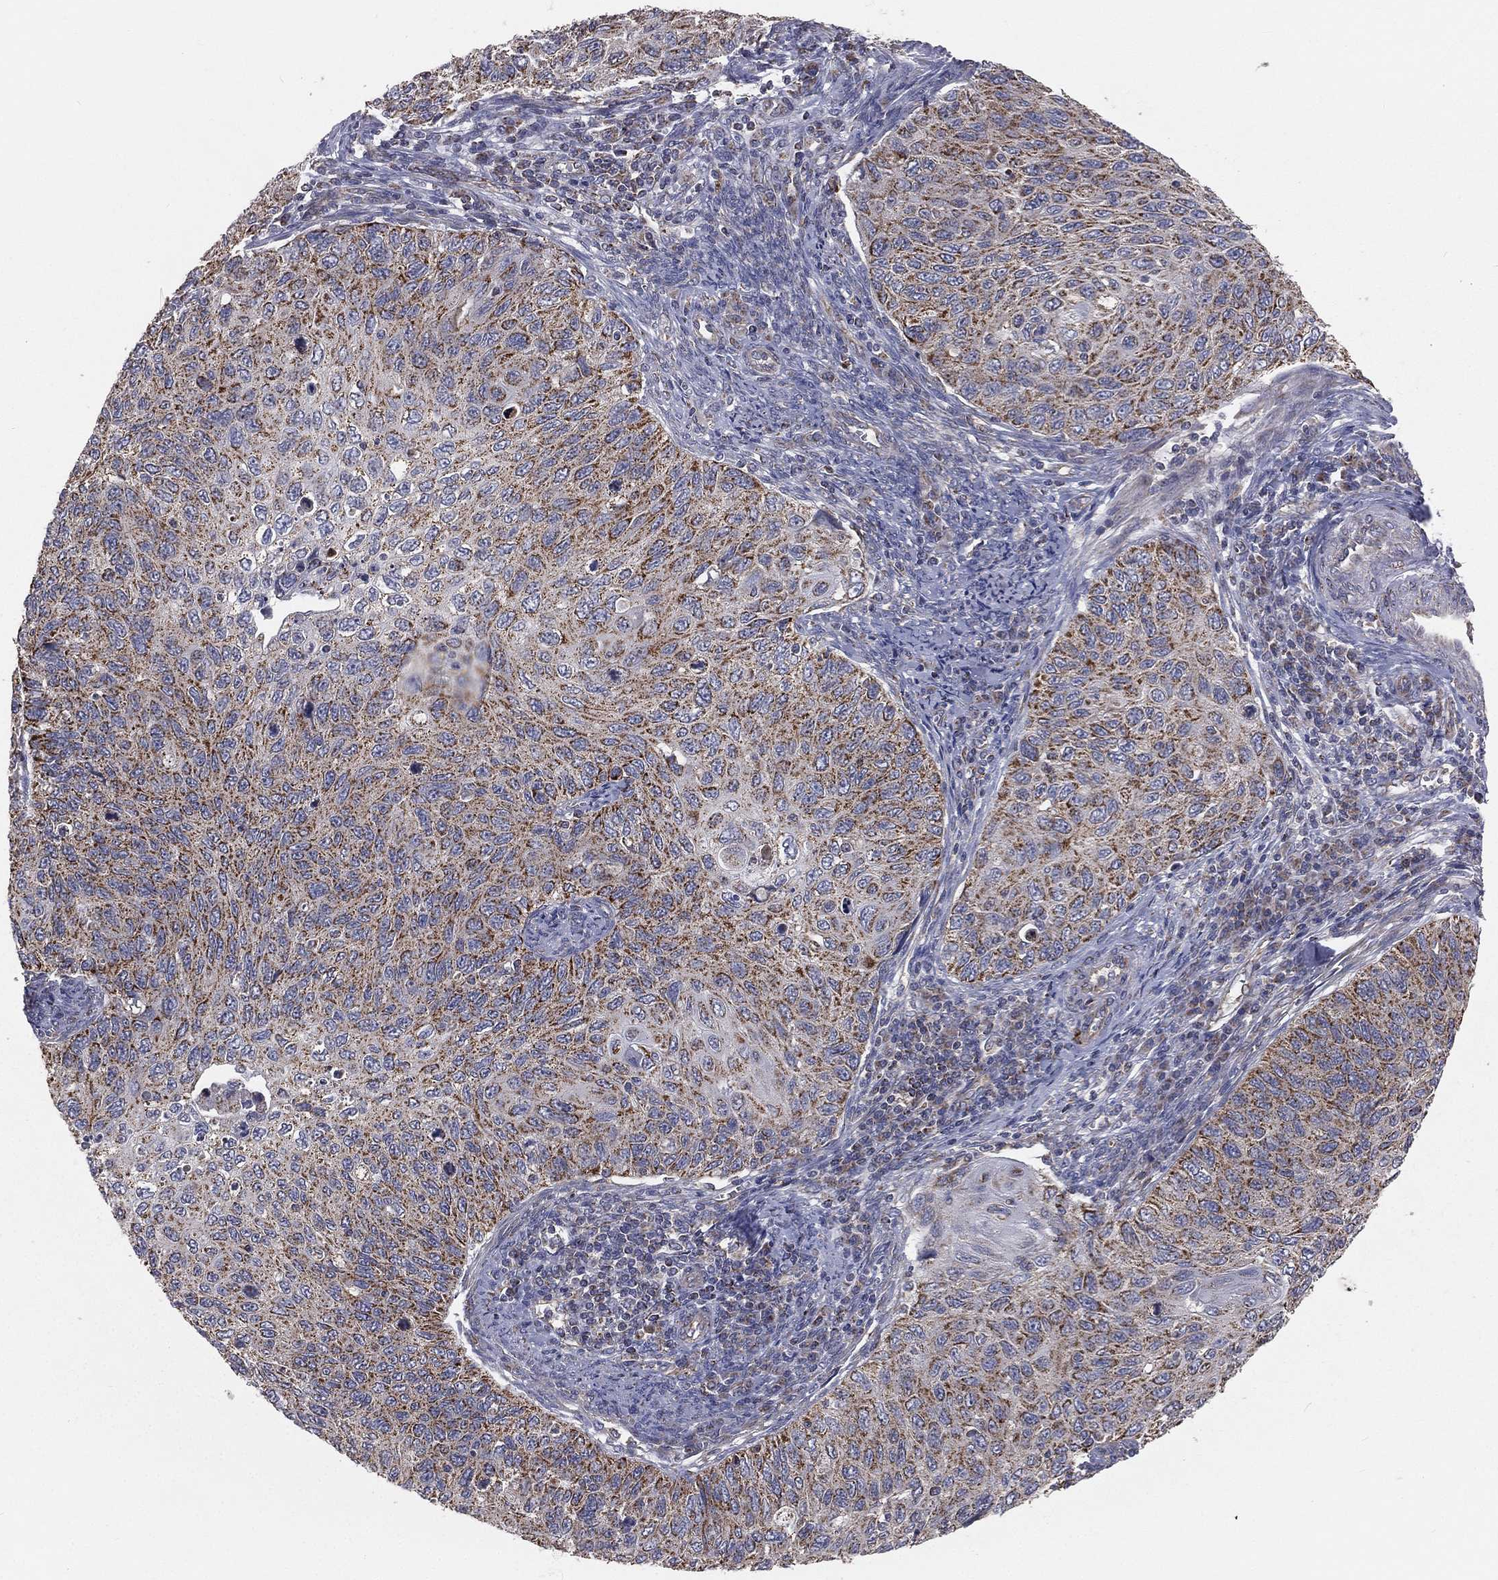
{"staining": {"intensity": "strong", "quantity": ">75%", "location": "cytoplasmic/membranous"}, "tissue": "cervical cancer", "cell_type": "Tumor cells", "image_type": "cancer", "snomed": [{"axis": "morphology", "description": "Squamous cell carcinoma, NOS"}, {"axis": "topography", "description": "Cervix"}], "caption": "Immunohistochemical staining of cervical squamous cell carcinoma demonstrates high levels of strong cytoplasmic/membranous expression in approximately >75% of tumor cells. (DAB (3,3'-diaminobenzidine) IHC with brightfield microscopy, high magnification).", "gene": "HADH", "patient": {"sex": "female", "age": 70}}